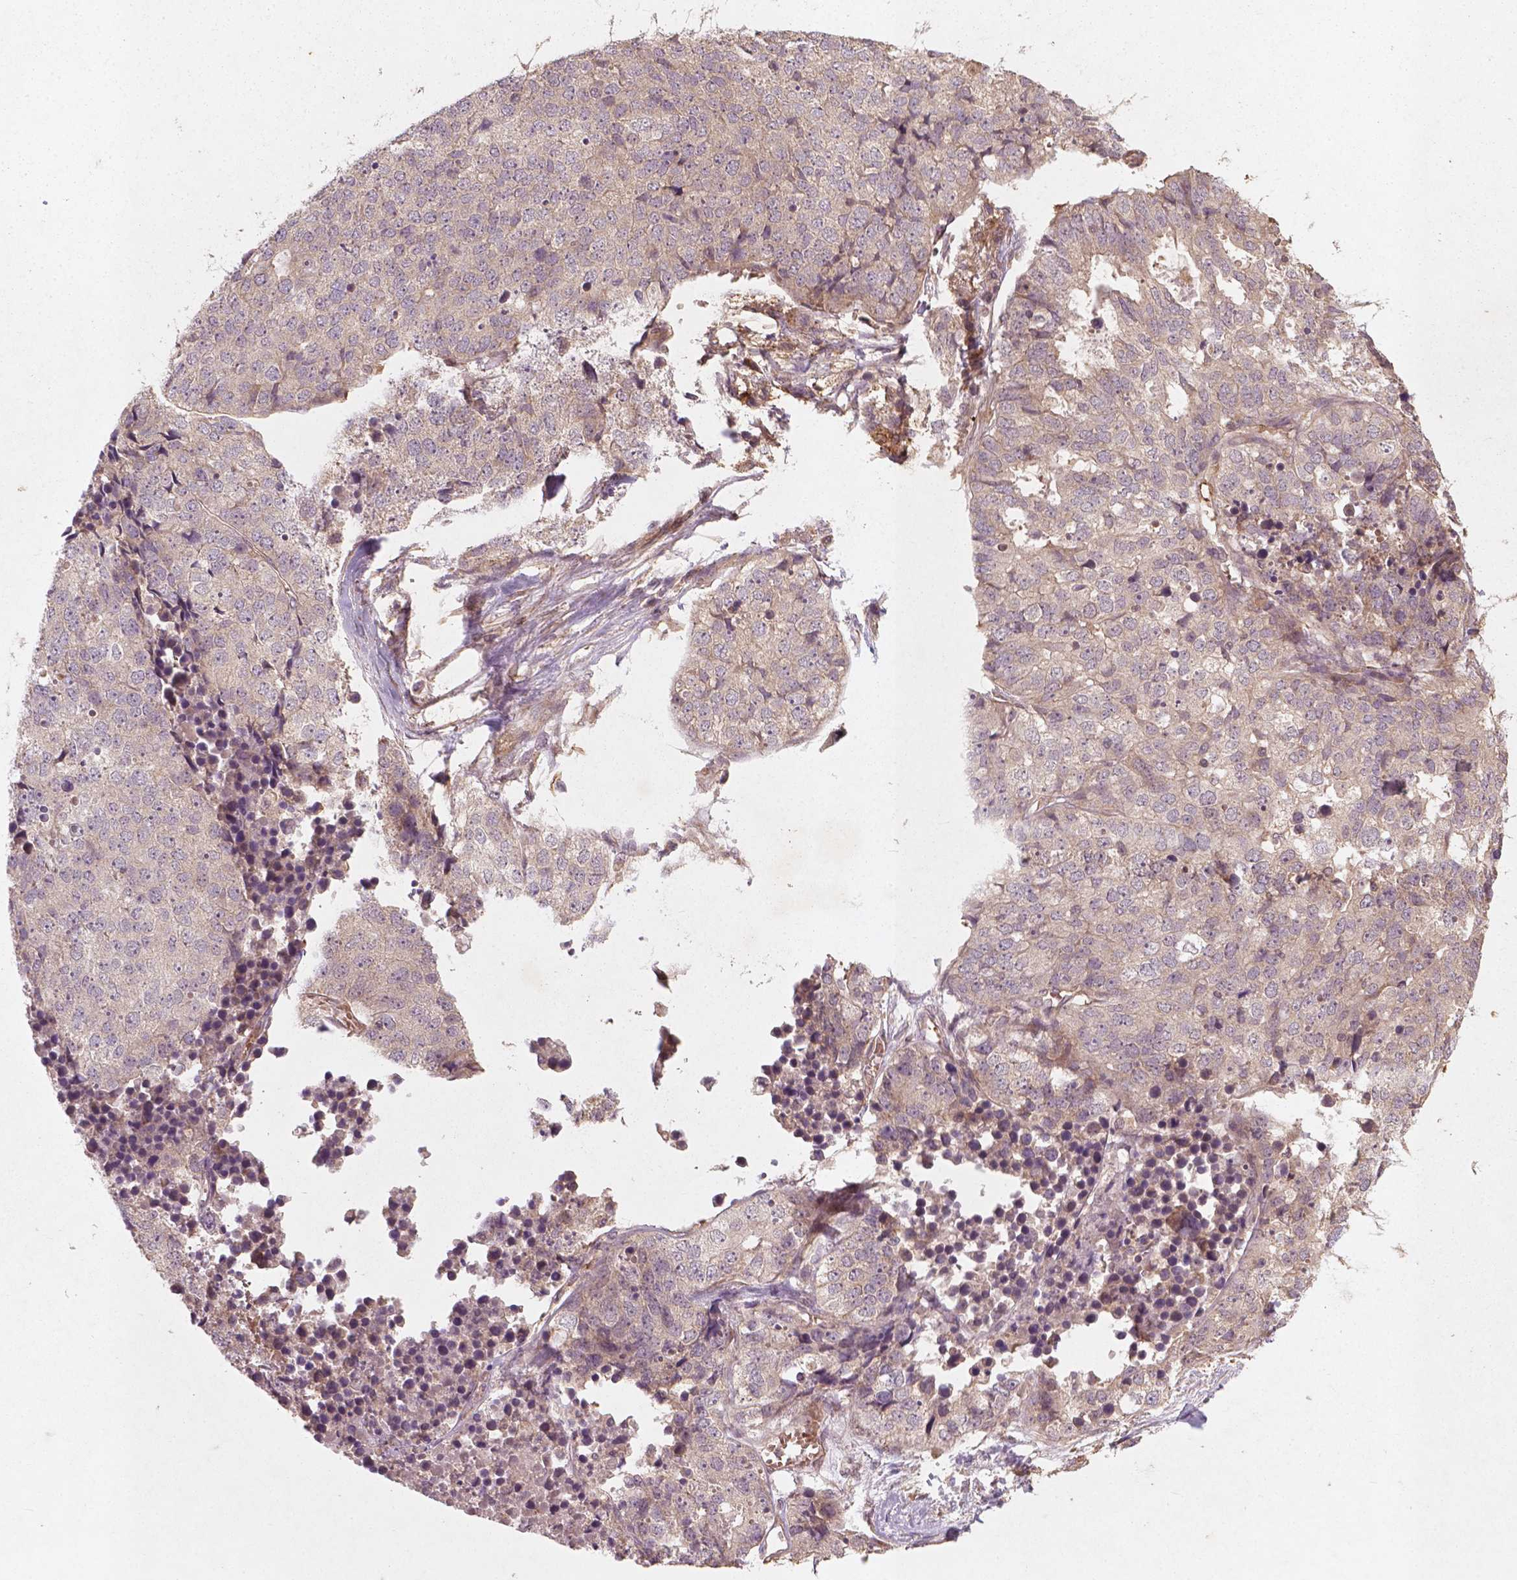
{"staining": {"intensity": "weak", "quantity": "<25%", "location": "cytoplasmic/membranous"}, "tissue": "stomach cancer", "cell_type": "Tumor cells", "image_type": "cancer", "snomed": [{"axis": "morphology", "description": "Adenocarcinoma, NOS"}, {"axis": "topography", "description": "Stomach"}], "caption": "This is an immunohistochemistry micrograph of human stomach adenocarcinoma. There is no positivity in tumor cells.", "gene": "CYFIP2", "patient": {"sex": "male", "age": 69}}